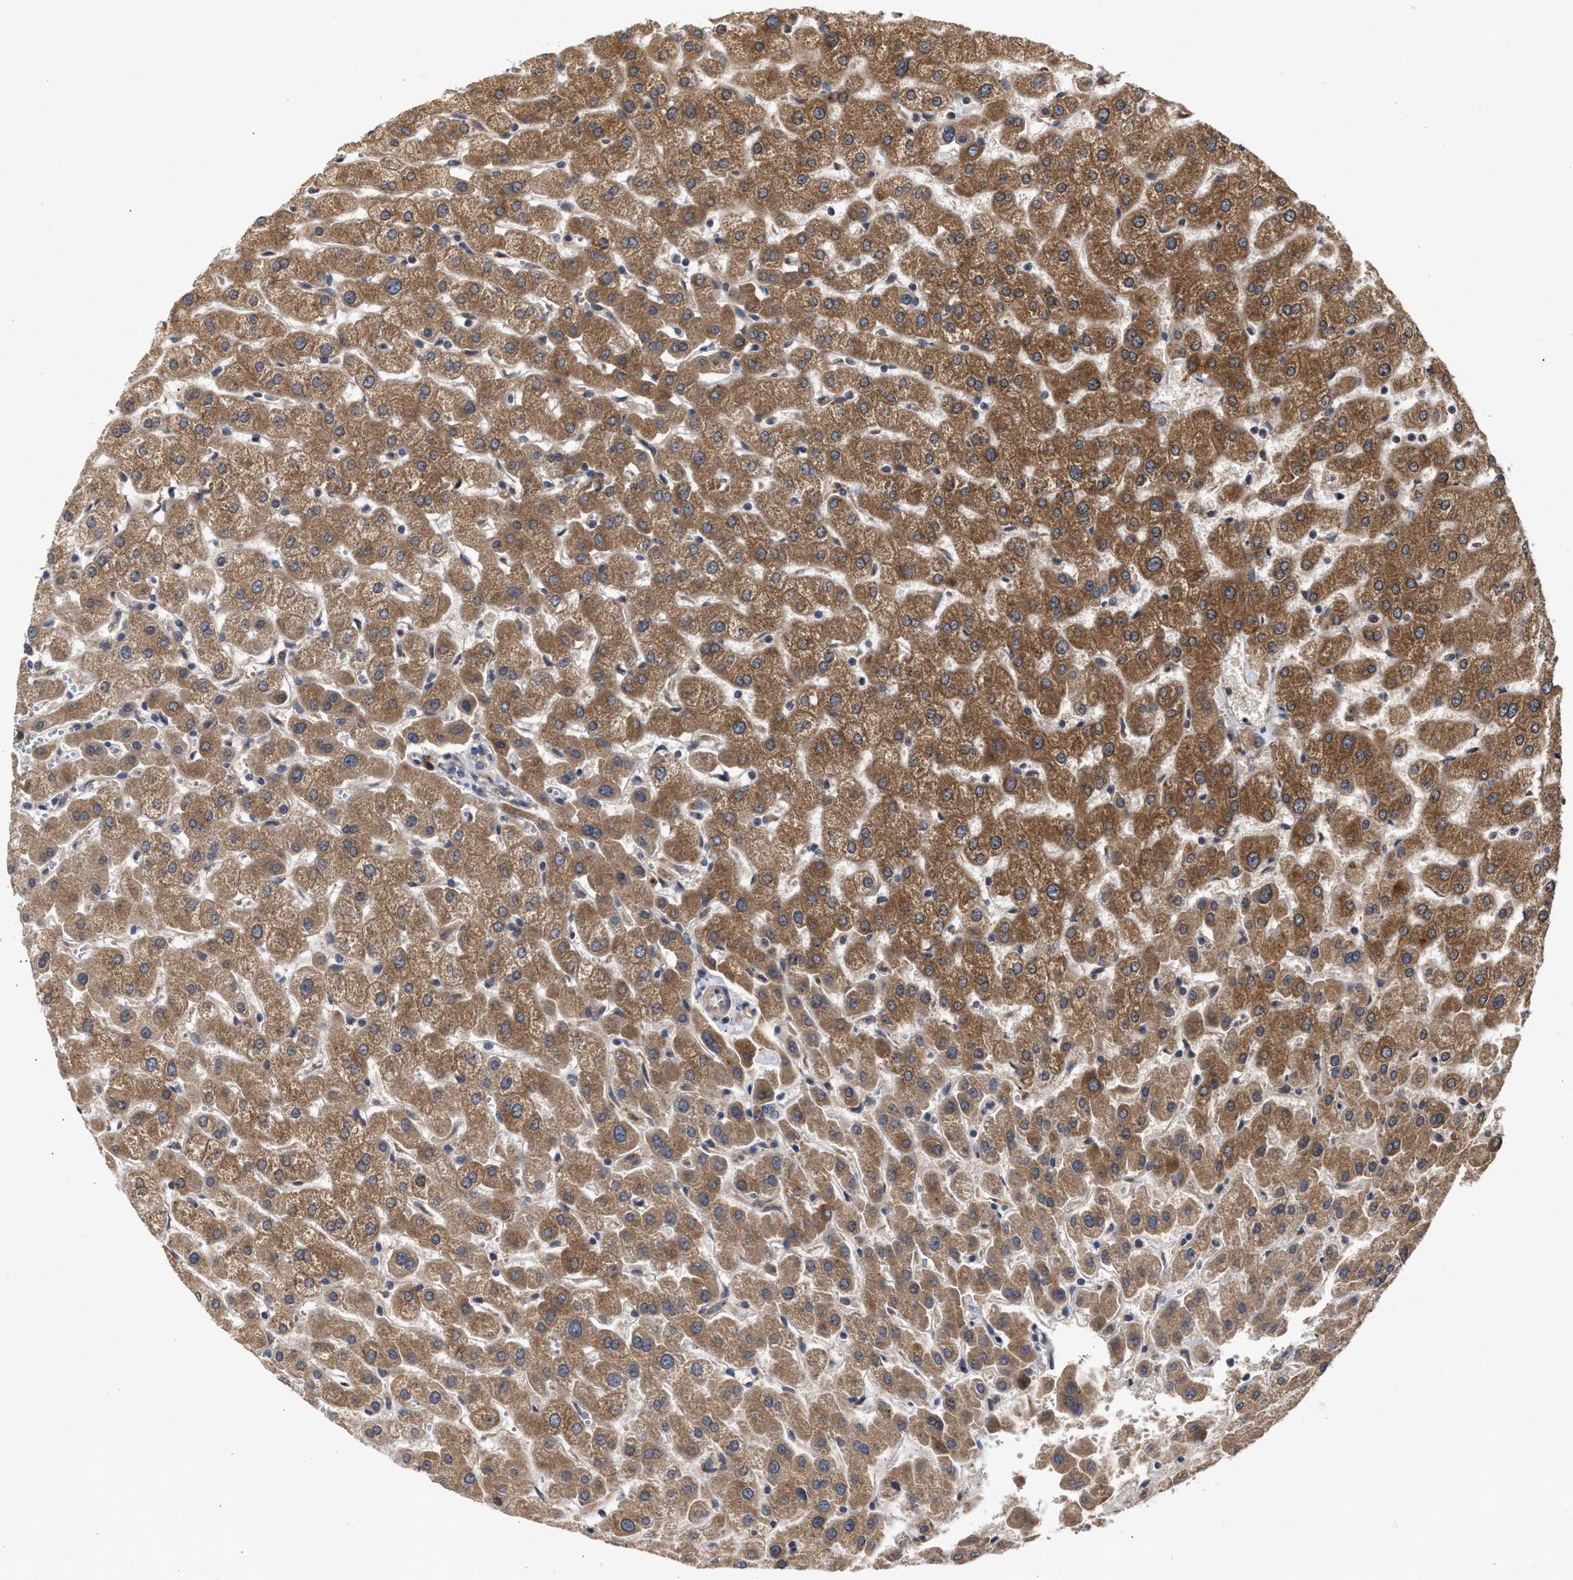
{"staining": {"intensity": "weak", "quantity": "<25%", "location": "cytoplasmic/membranous"}, "tissue": "liver", "cell_type": "Cholangiocytes", "image_type": "normal", "snomed": [{"axis": "morphology", "description": "Normal tissue, NOS"}, {"axis": "morphology", "description": "Fibrosis, NOS"}, {"axis": "topography", "description": "Liver"}], "caption": "There is no significant expression in cholangiocytes of liver.", "gene": "SAR1A", "patient": {"sex": "female", "age": 29}}